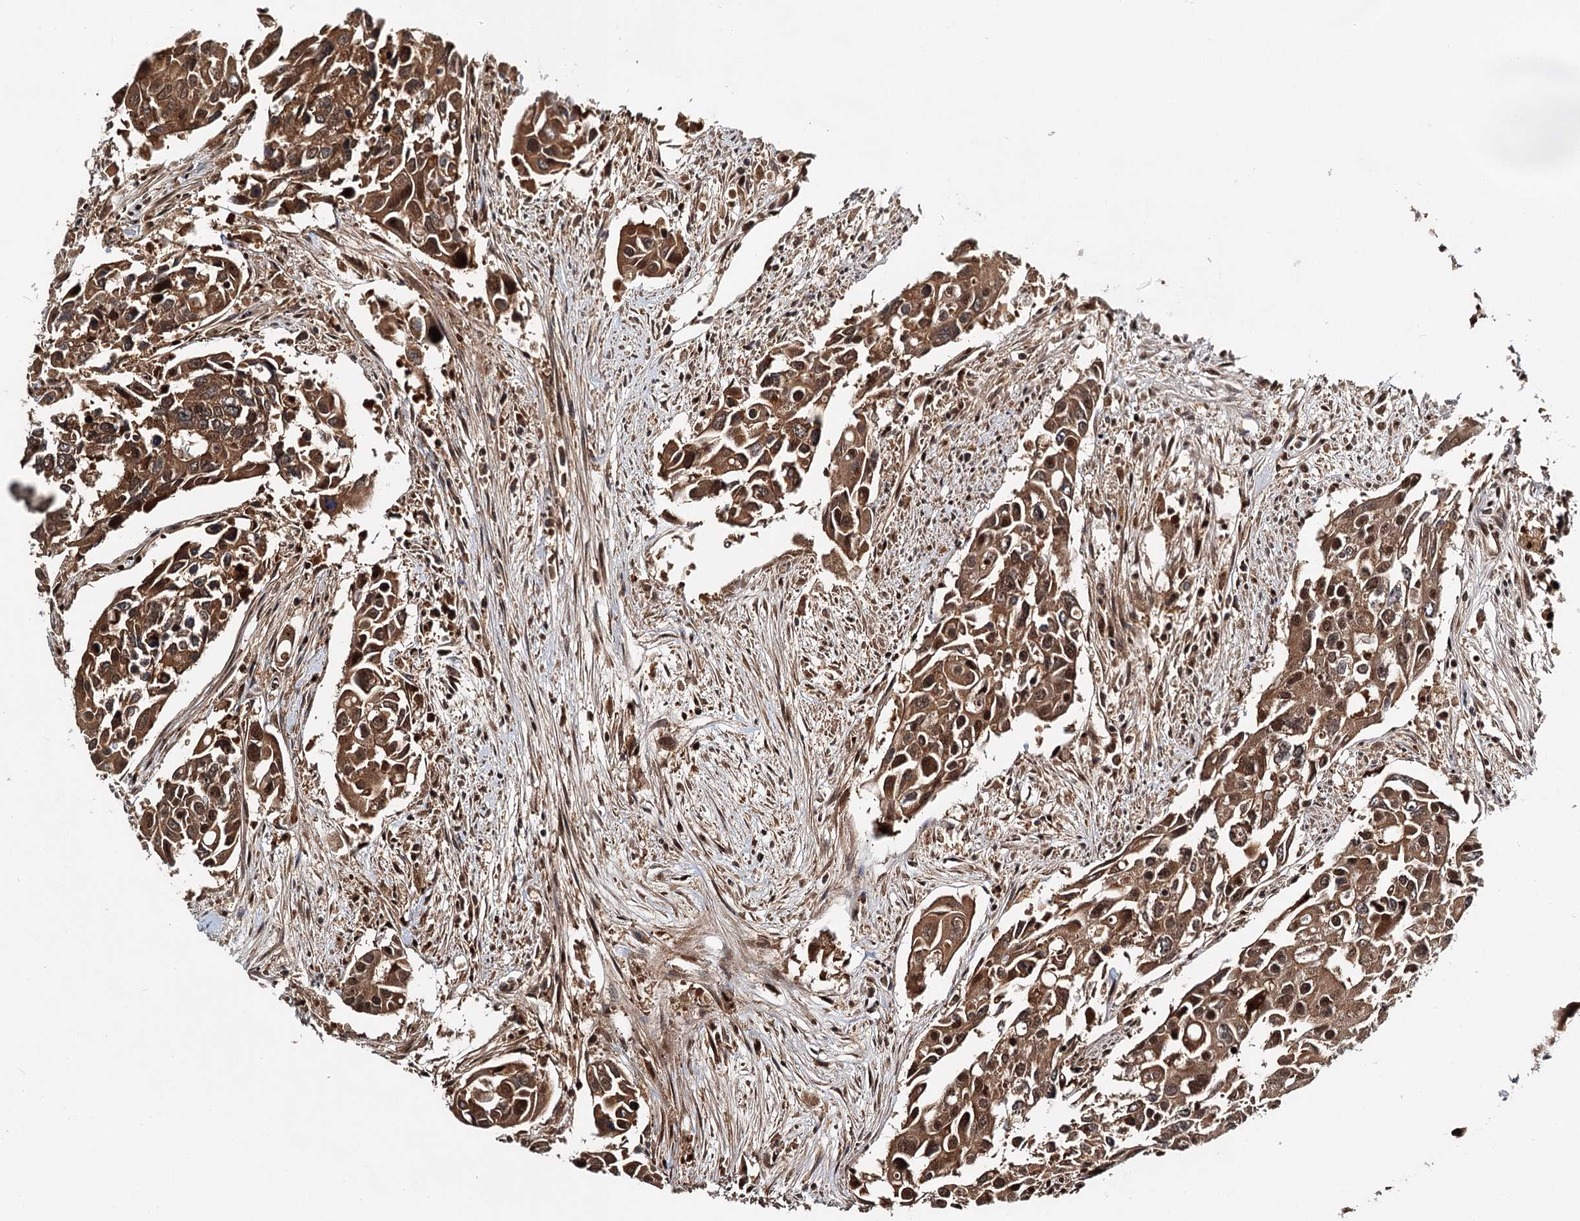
{"staining": {"intensity": "moderate", "quantity": ">75%", "location": "cytoplasmic/membranous,nuclear"}, "tissue": "colorectal cancer", "cell_type": "Tumor cells", "image_type": "cancer", "snomed": [{"axis": "morphology", "description": "Adenocarcinoma, NOS"}, {"axis": "topography", "description": "Colon"}], "caption": "Immunohistochemical staining of human colorectal cancer demonstrates medium levels of moderate cytoplasmic/membranous and nuclear protein staining in about >75% of tumor cells.", "gene": "N6AMT1", "patient": {"sex": "male", "age": 77}}